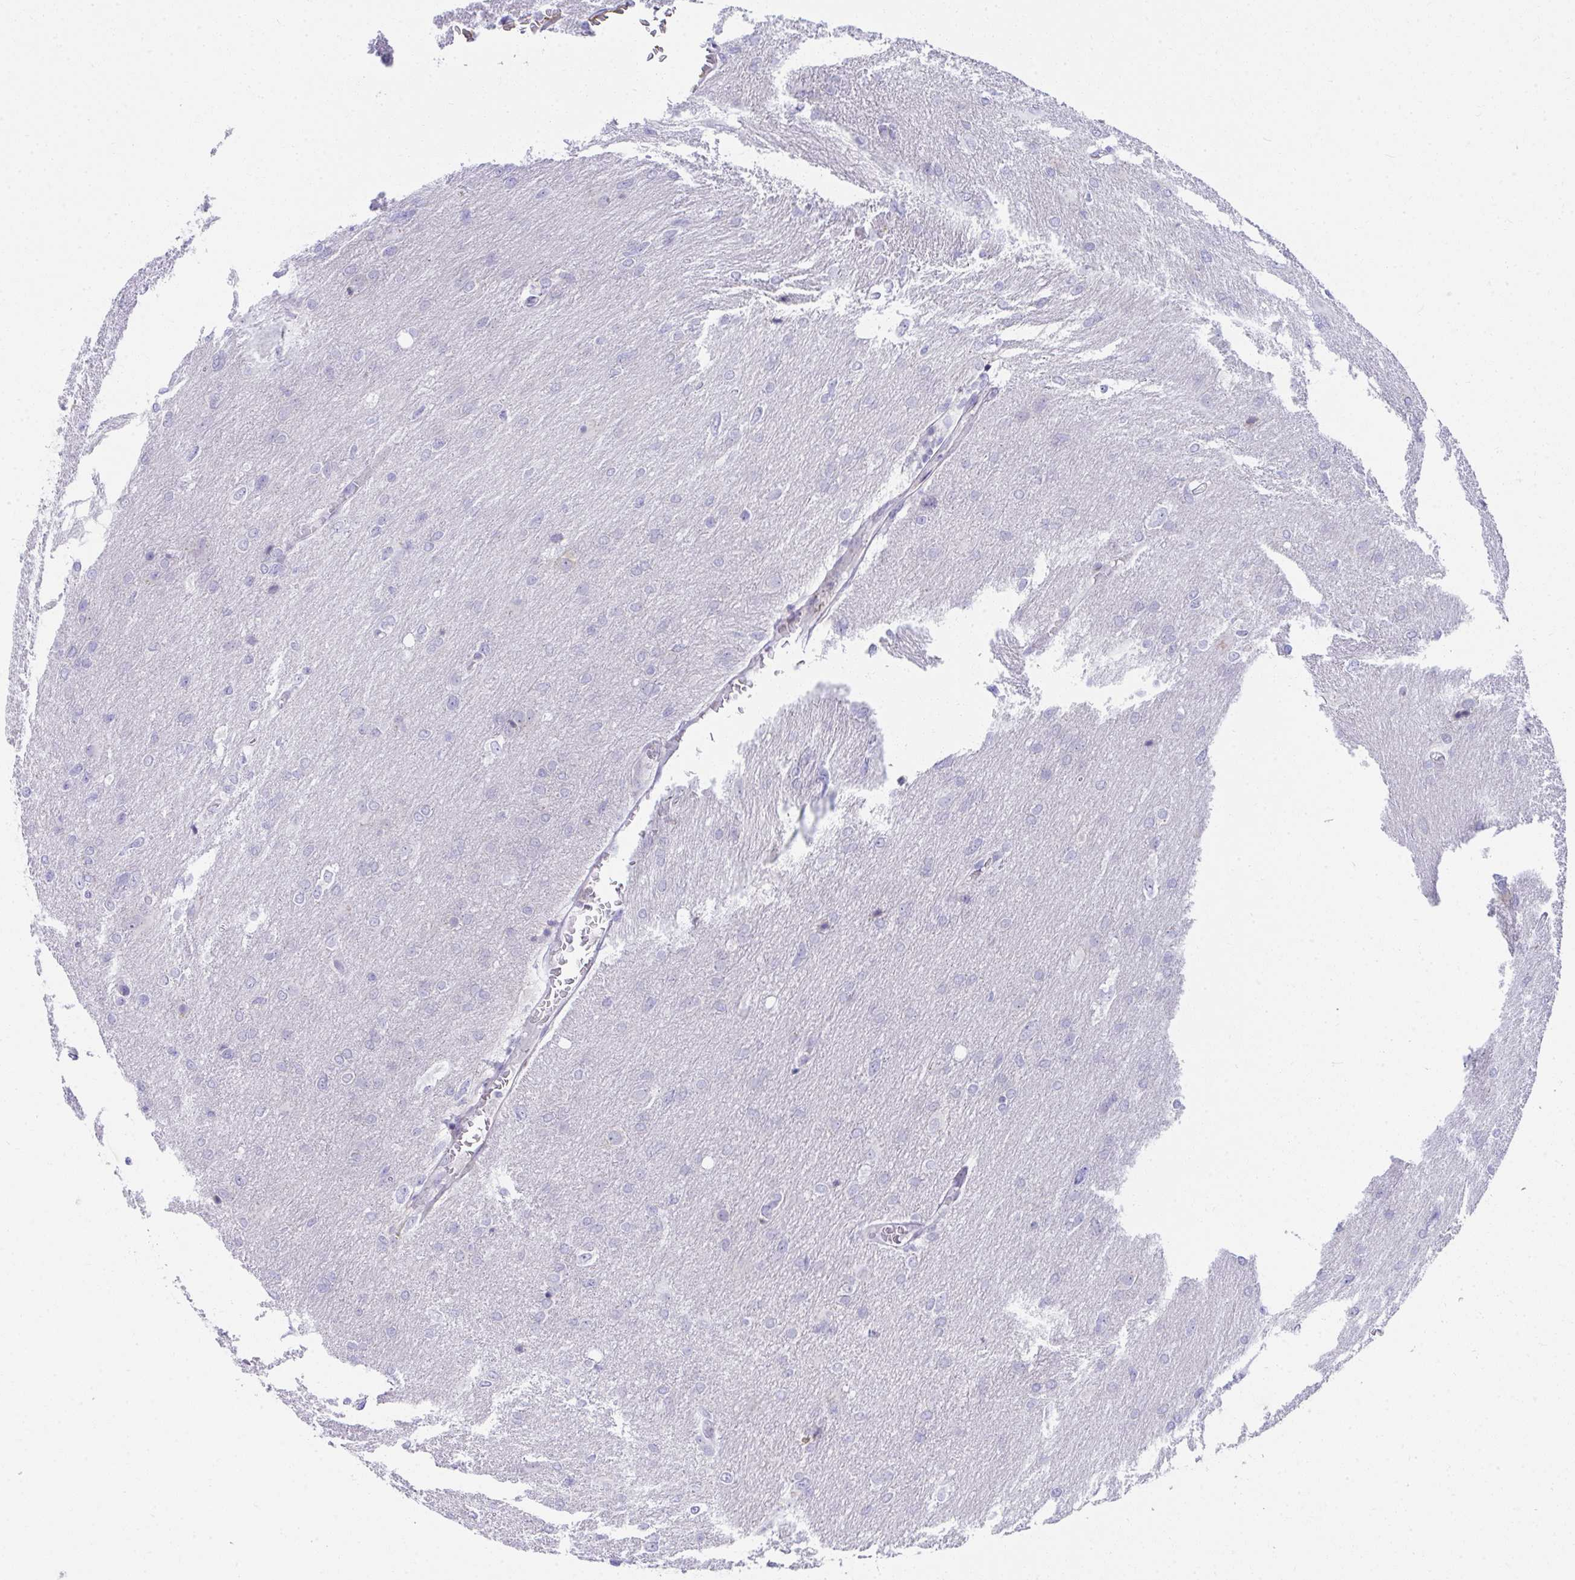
{"staining": {"intensity": "negative", "quantity": "none", "location": "none"}, "tissue": "glioma", "cell_type": "Tumor cells", "image_type": "cancer", "snomed": [{"axis": "morphology", "description": "Glioma, malignant, High grade"}, {"axis": "topography", "description": "Brain"}], "caption": "The image exhibits no staining of tumor cells in glioma. The staining is performed using DAB (3,3'-diaminobenzidine) brown chromogen with nuclei counter-stained in using hematoxylin.", "gene": "FASLG", "patient": {"sex": "male", "age": 53}}